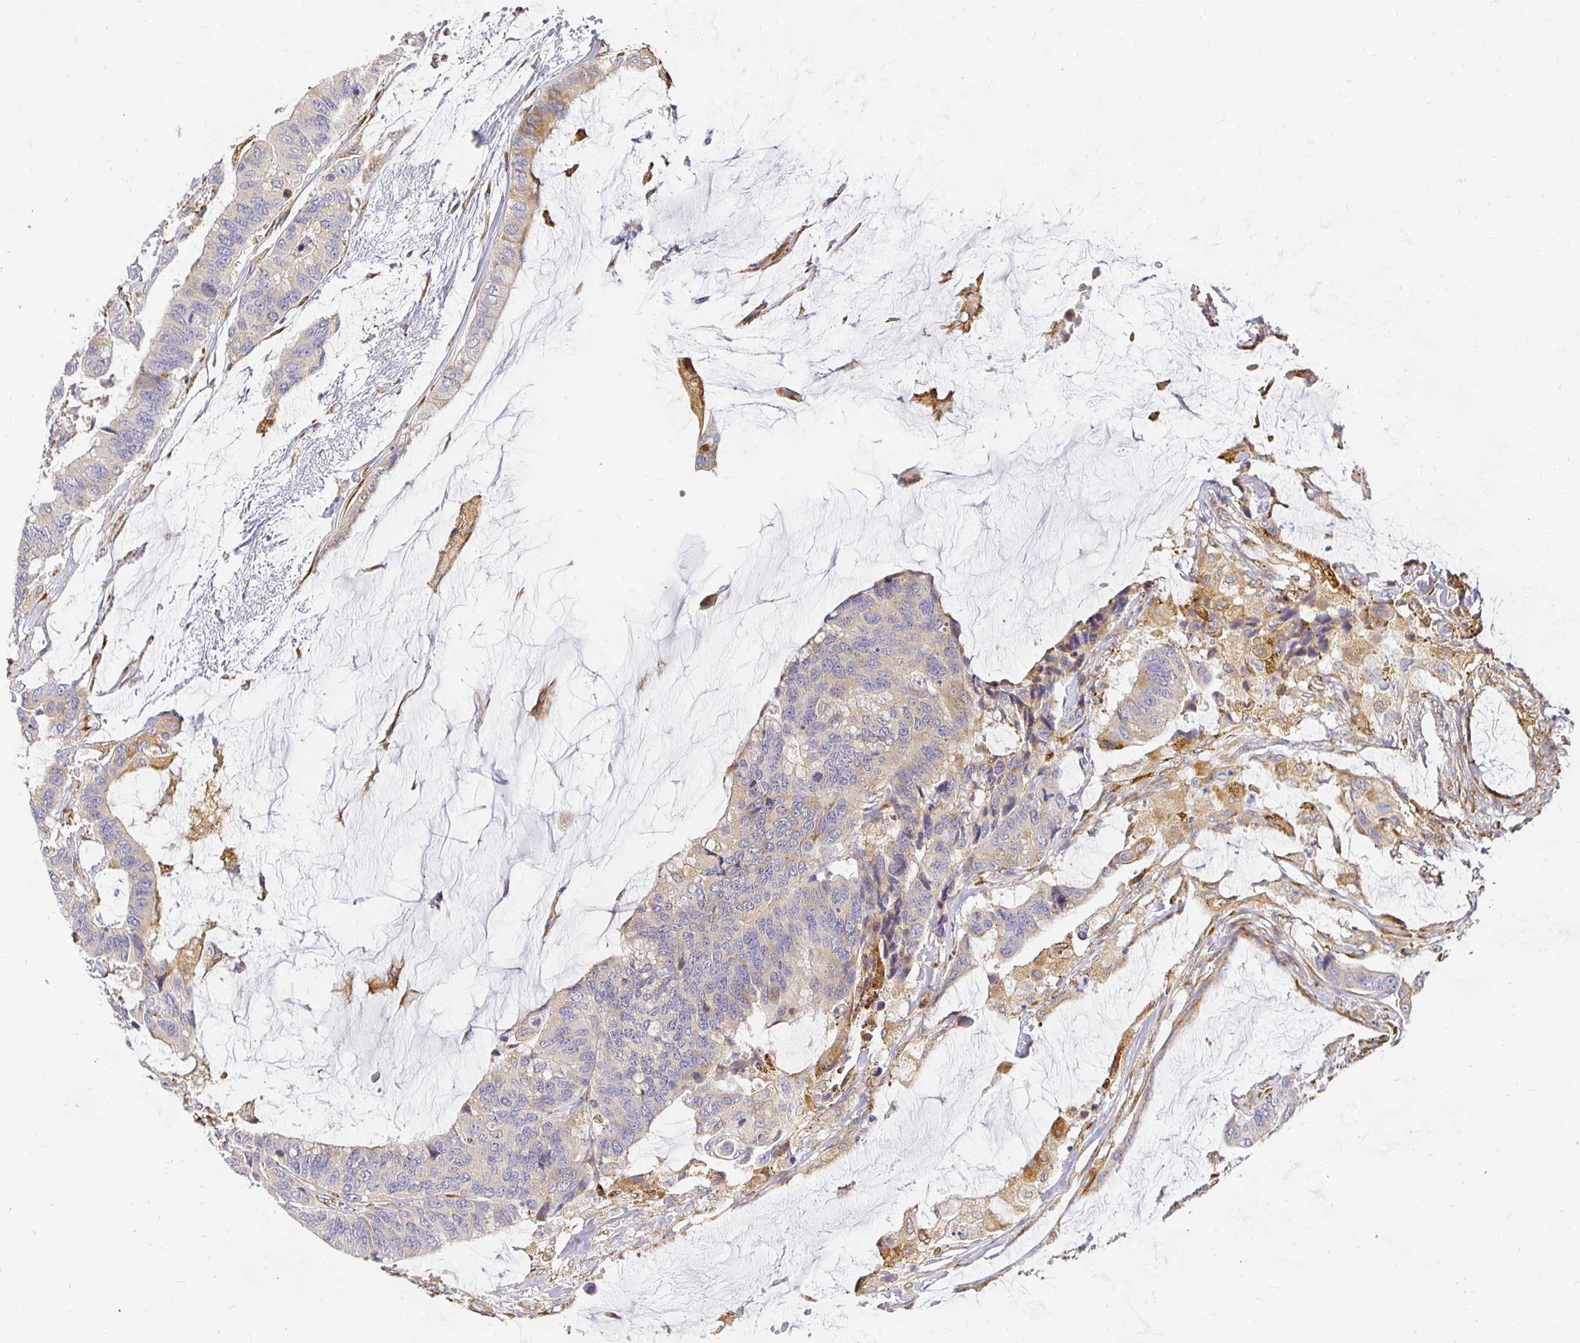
{"staining": {"intensity": "weak", "quantity": "<25%", "location": "cytoplasmic/membranous"}, "tissue": "colorectal cancer", "cell_type": "Tumor cells", "image_type": "cancer", "snomed": [{"axis": "morphology", "description": "Adenocarcinoma, NOS"}, {"axis": "topography", "description": "Rectum"}], "caption": "Immunohistochemical staining of colorectal cancer reveals no significant expression in tumor cells.", "gene": "PLOD1", "patient": {"sex": "female", "age": 59}}